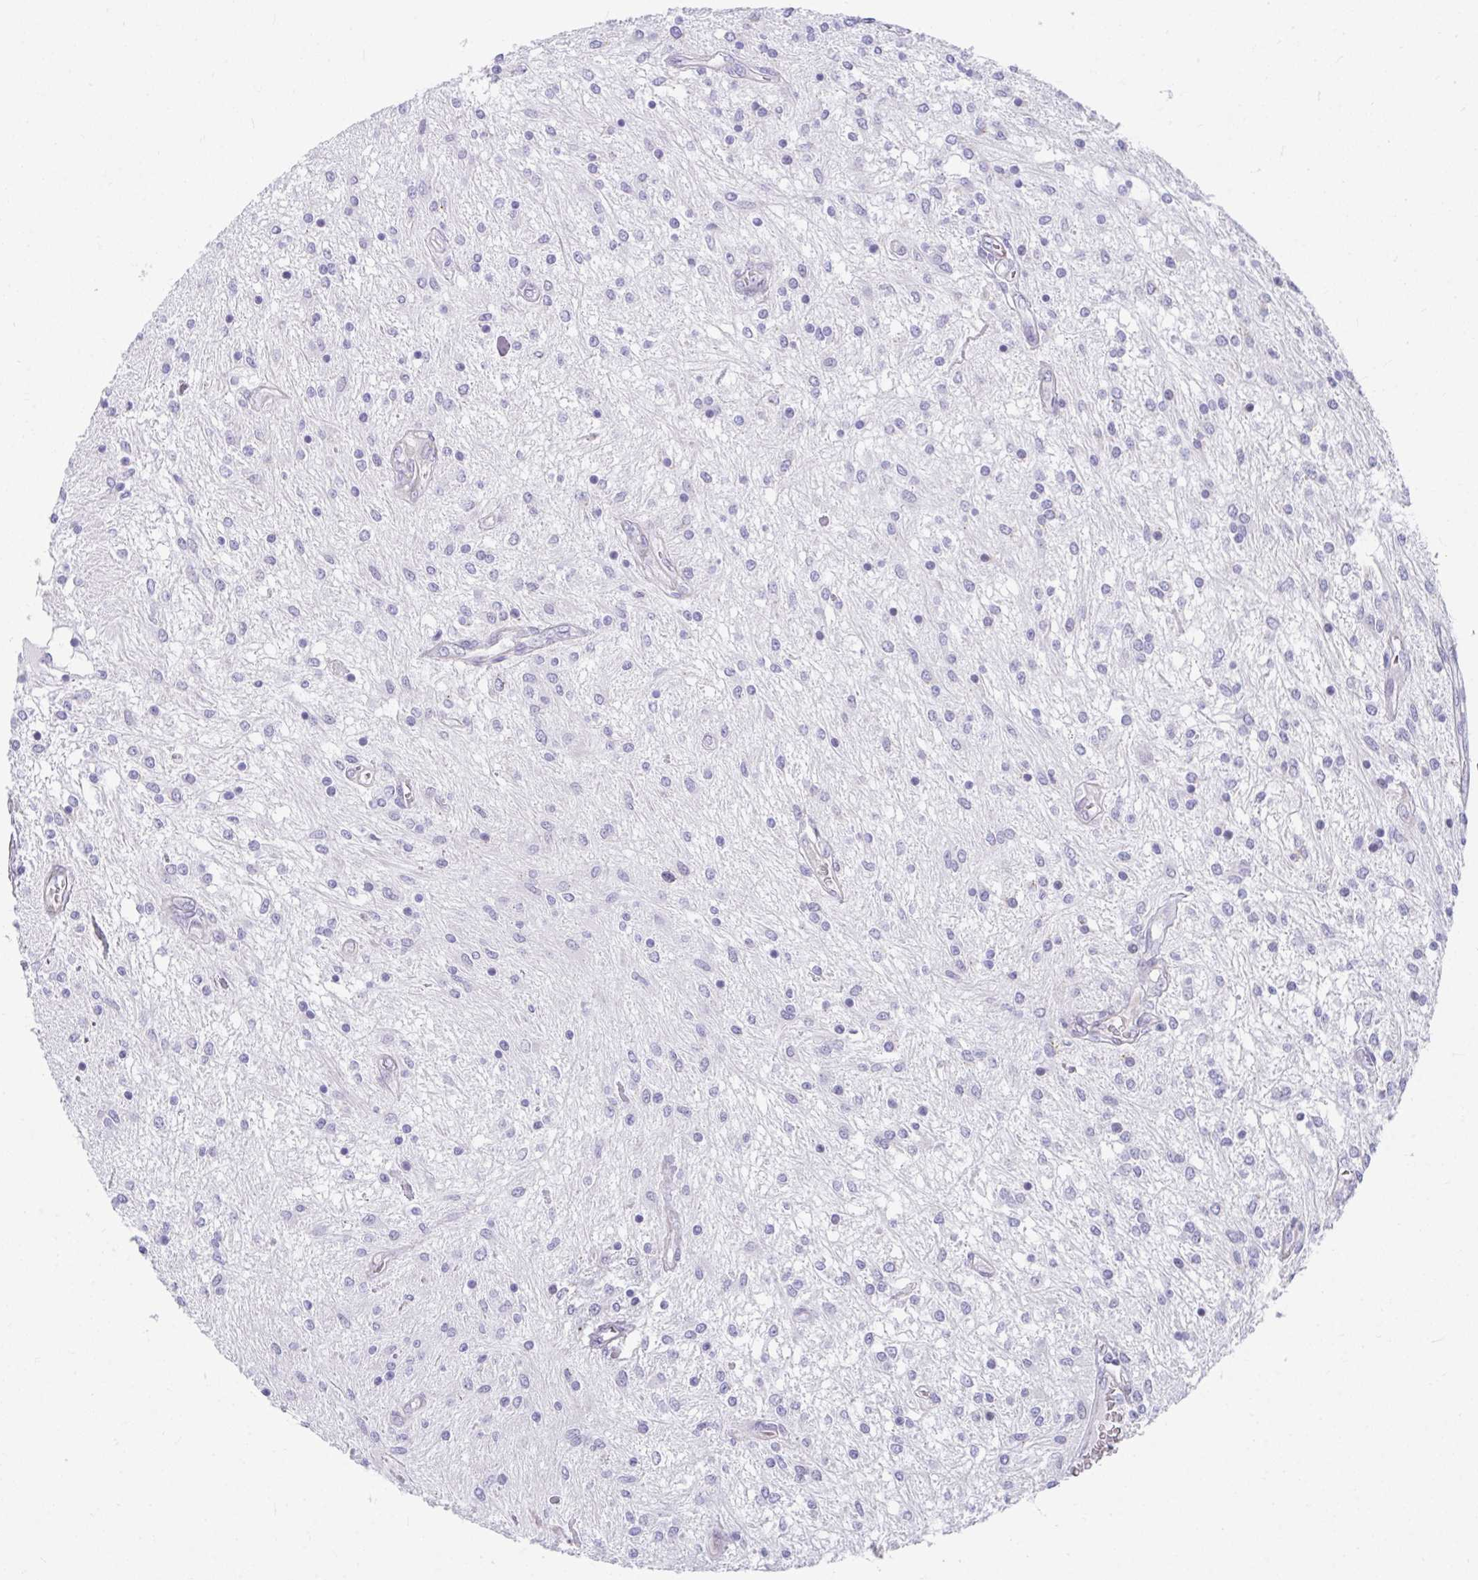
{"staining": {"intensity": "negative", "quantity": "none", "location": "none"}, "tissue": "glioma", "cell_type": "Tumor cells", "image_type": "cancer", "snomed": [{"axis": "morphology", "description": "Glioma, malignant, Low grade"}, {"axis": "topography", "description": "Cerebellum"}], "caption": "Immunohistochemical staining of low-grade glioma (malignant) displays no significant positivity in tumor cells.", "gene": "CSTB", "patient": {"sex": "female", "age": 14}}